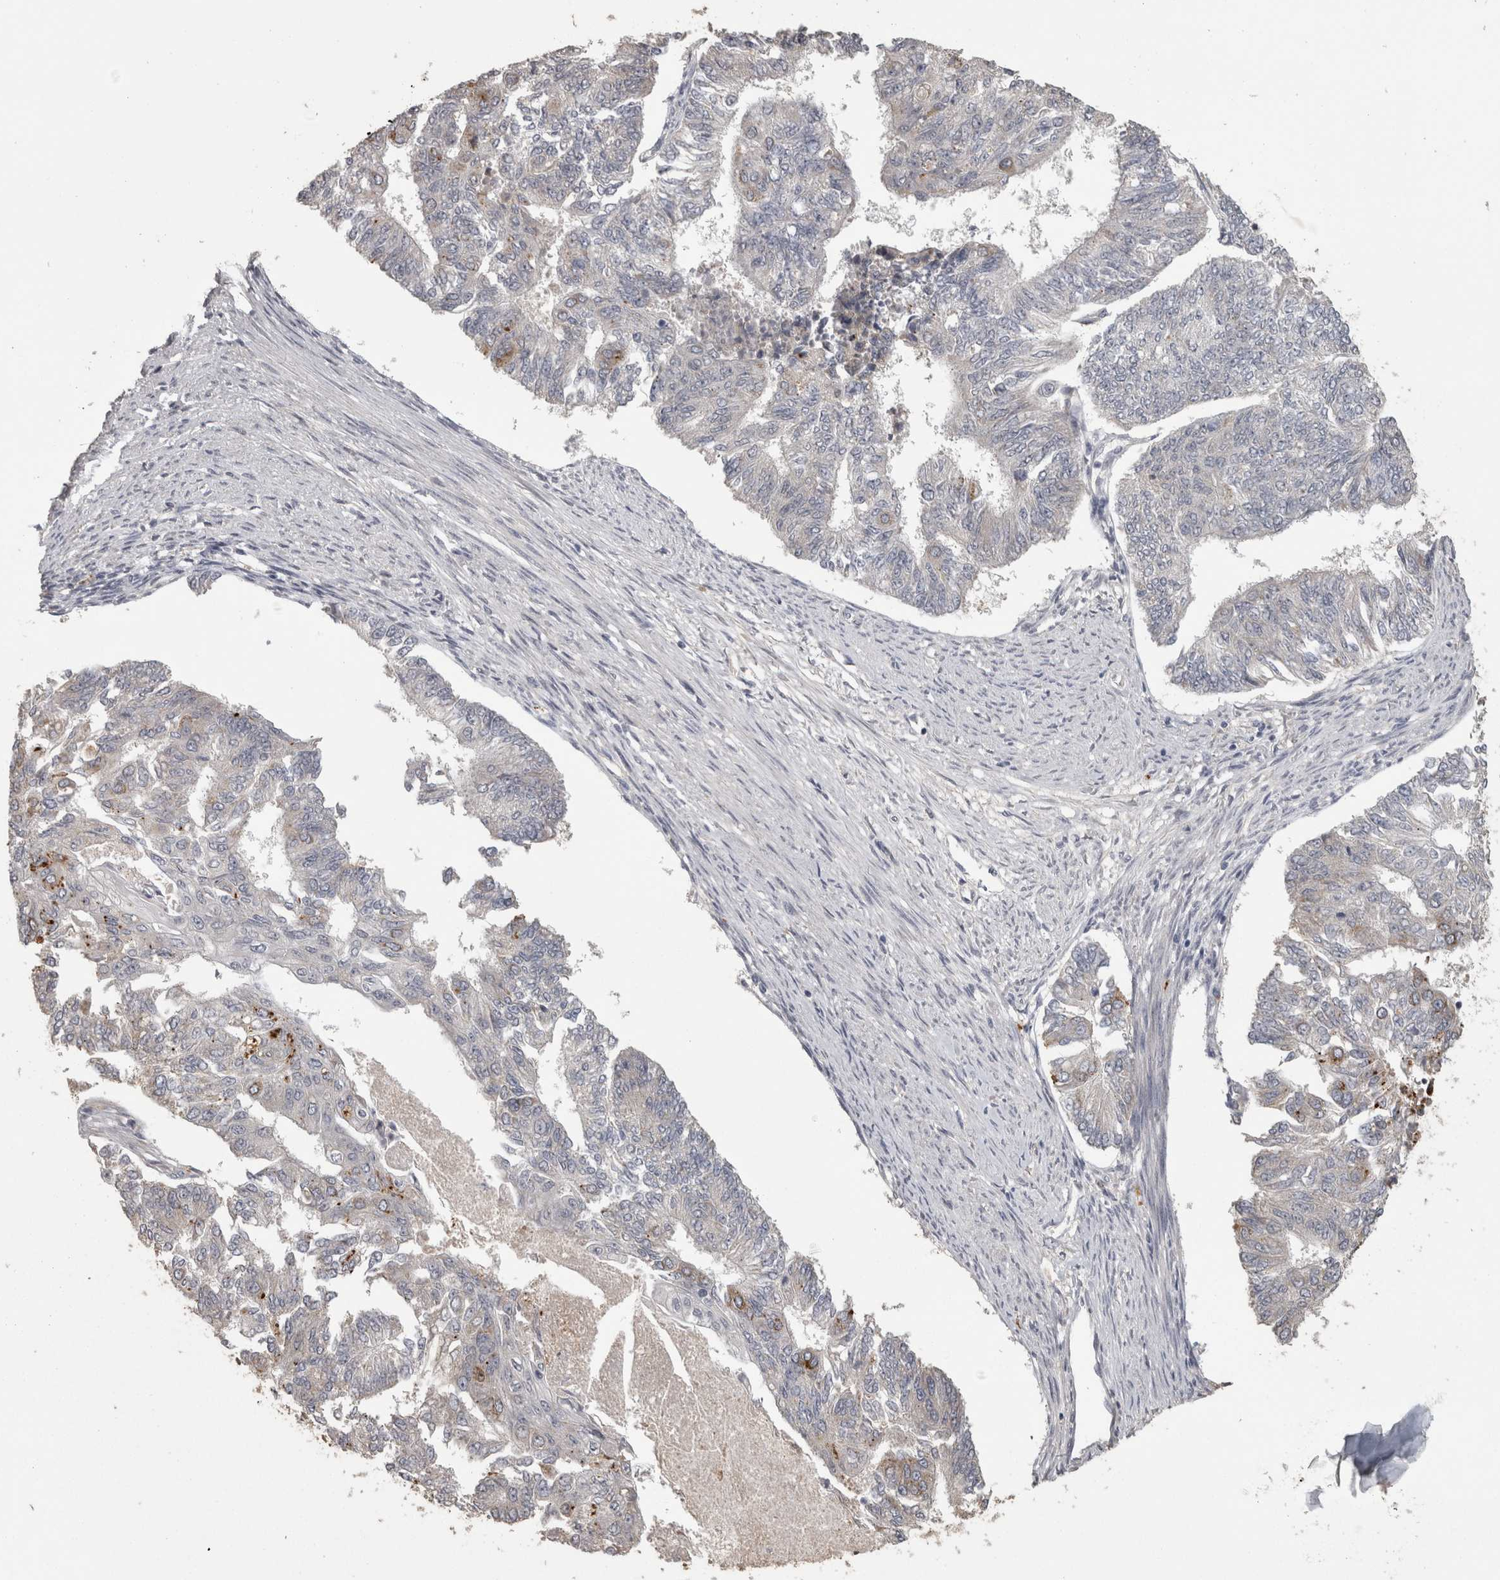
{"staining": {"intensity": "negative", "quantity": "none", "location": "none"}, "tissue": "endometrial cancer", "cell_type": "Tumor cells", "image_type": "cancer", "snomed": [{"axis": "morphology", "description": "Adenocarcinoma, NOS"}, {"axis": "topography", "description": "Endometrium"}], "caption": "Endometrial cancer stained for a protein using immunohistochemistry (IHC) shows no staining tumor cells.", "gene": "RAB29", "patient": {"sex": "female", "age": 32}}